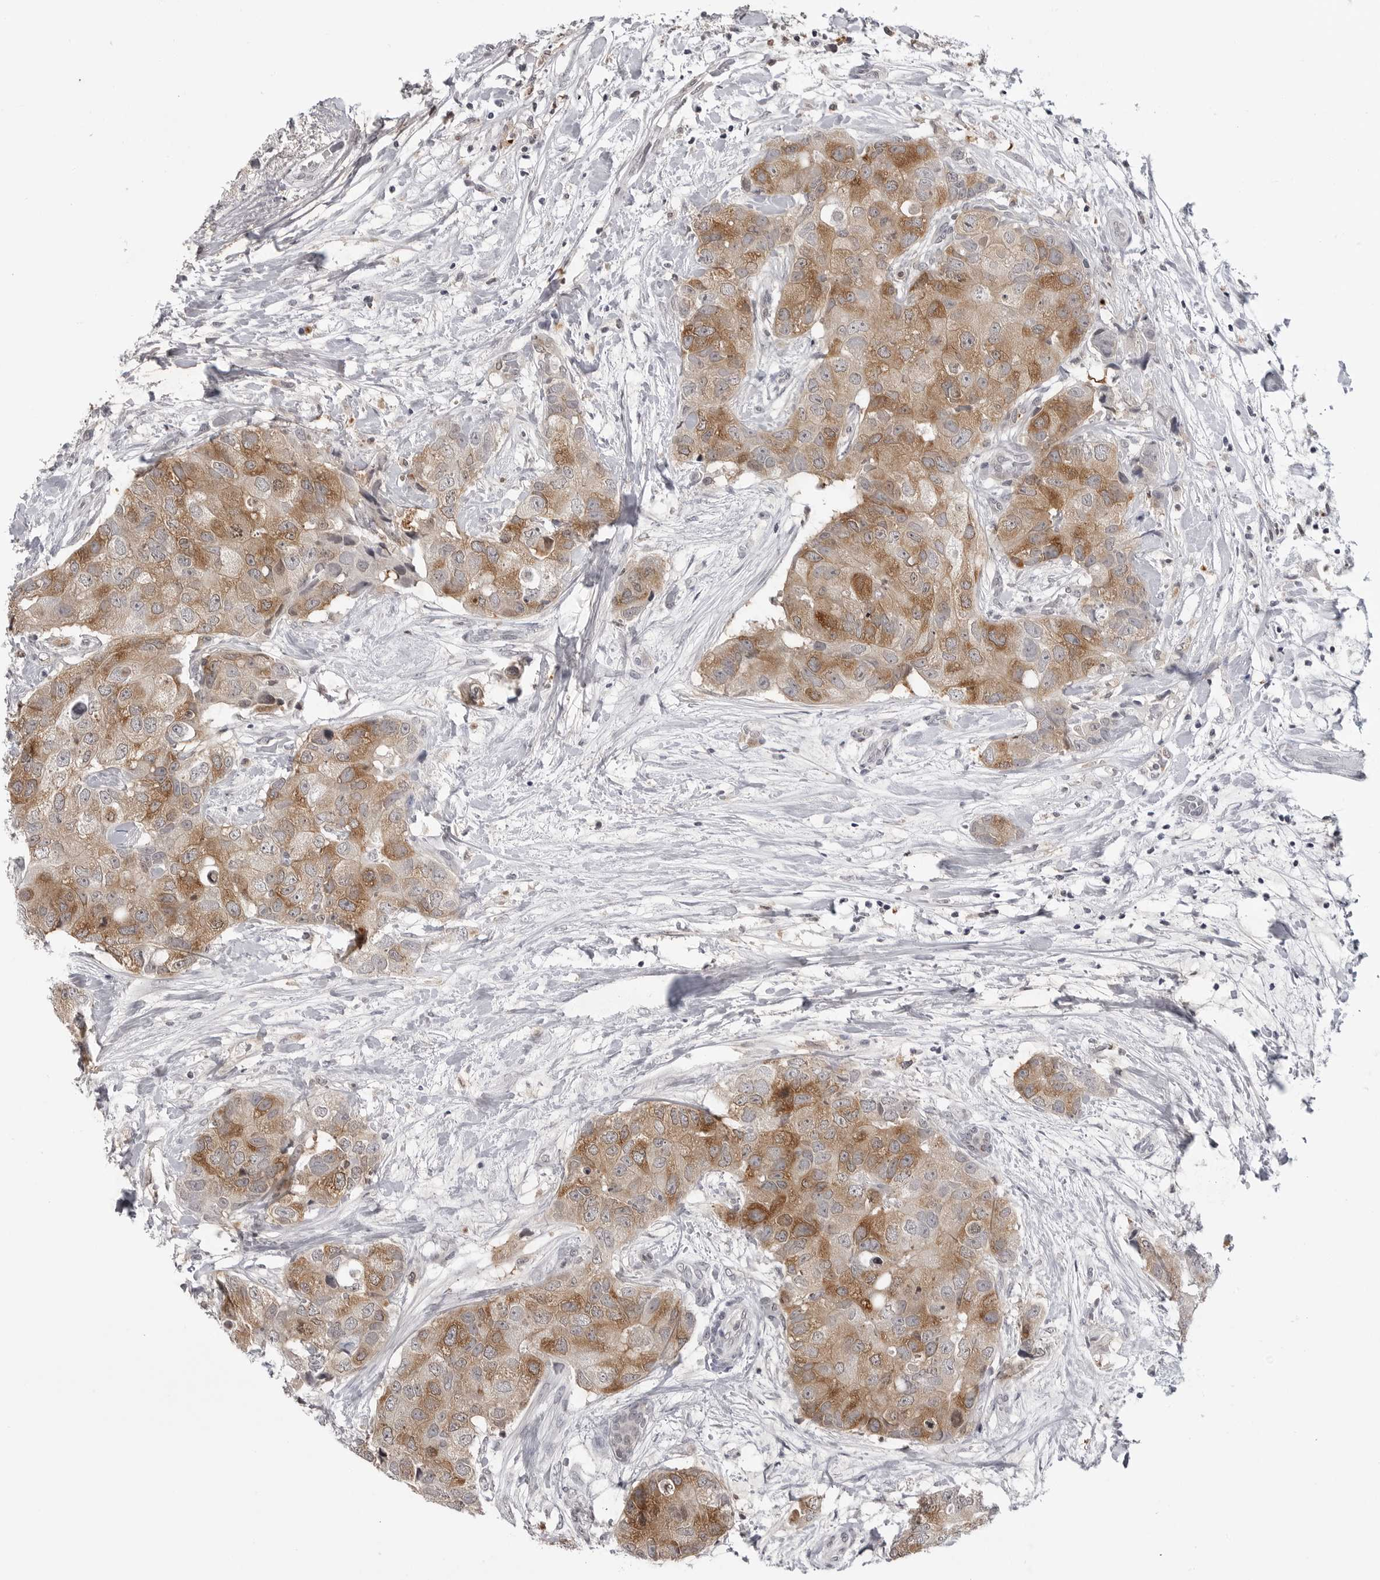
{"staining": {"intensity": "moderate", "quantity": ">75%", "location": "cytoplasmic/membranous"}, "tissue": "breast cancer", "cell_type": "Tumor cells", "image_type": "cancer", "snomed": [{"axis": "morphology", "description": "Duct carcinoma"}, {"axis": "topography", "description": "Breast"}], "caption": "Approximately >75% of tumor cells in human infiltrating ductal carcinoma (breast) show moderate cytoplasmic/membranous protein positivity as visualized by brown immunohistochemical staining.", "gene": "RRM1", "patient": {"sex": "female", "age": 62}}